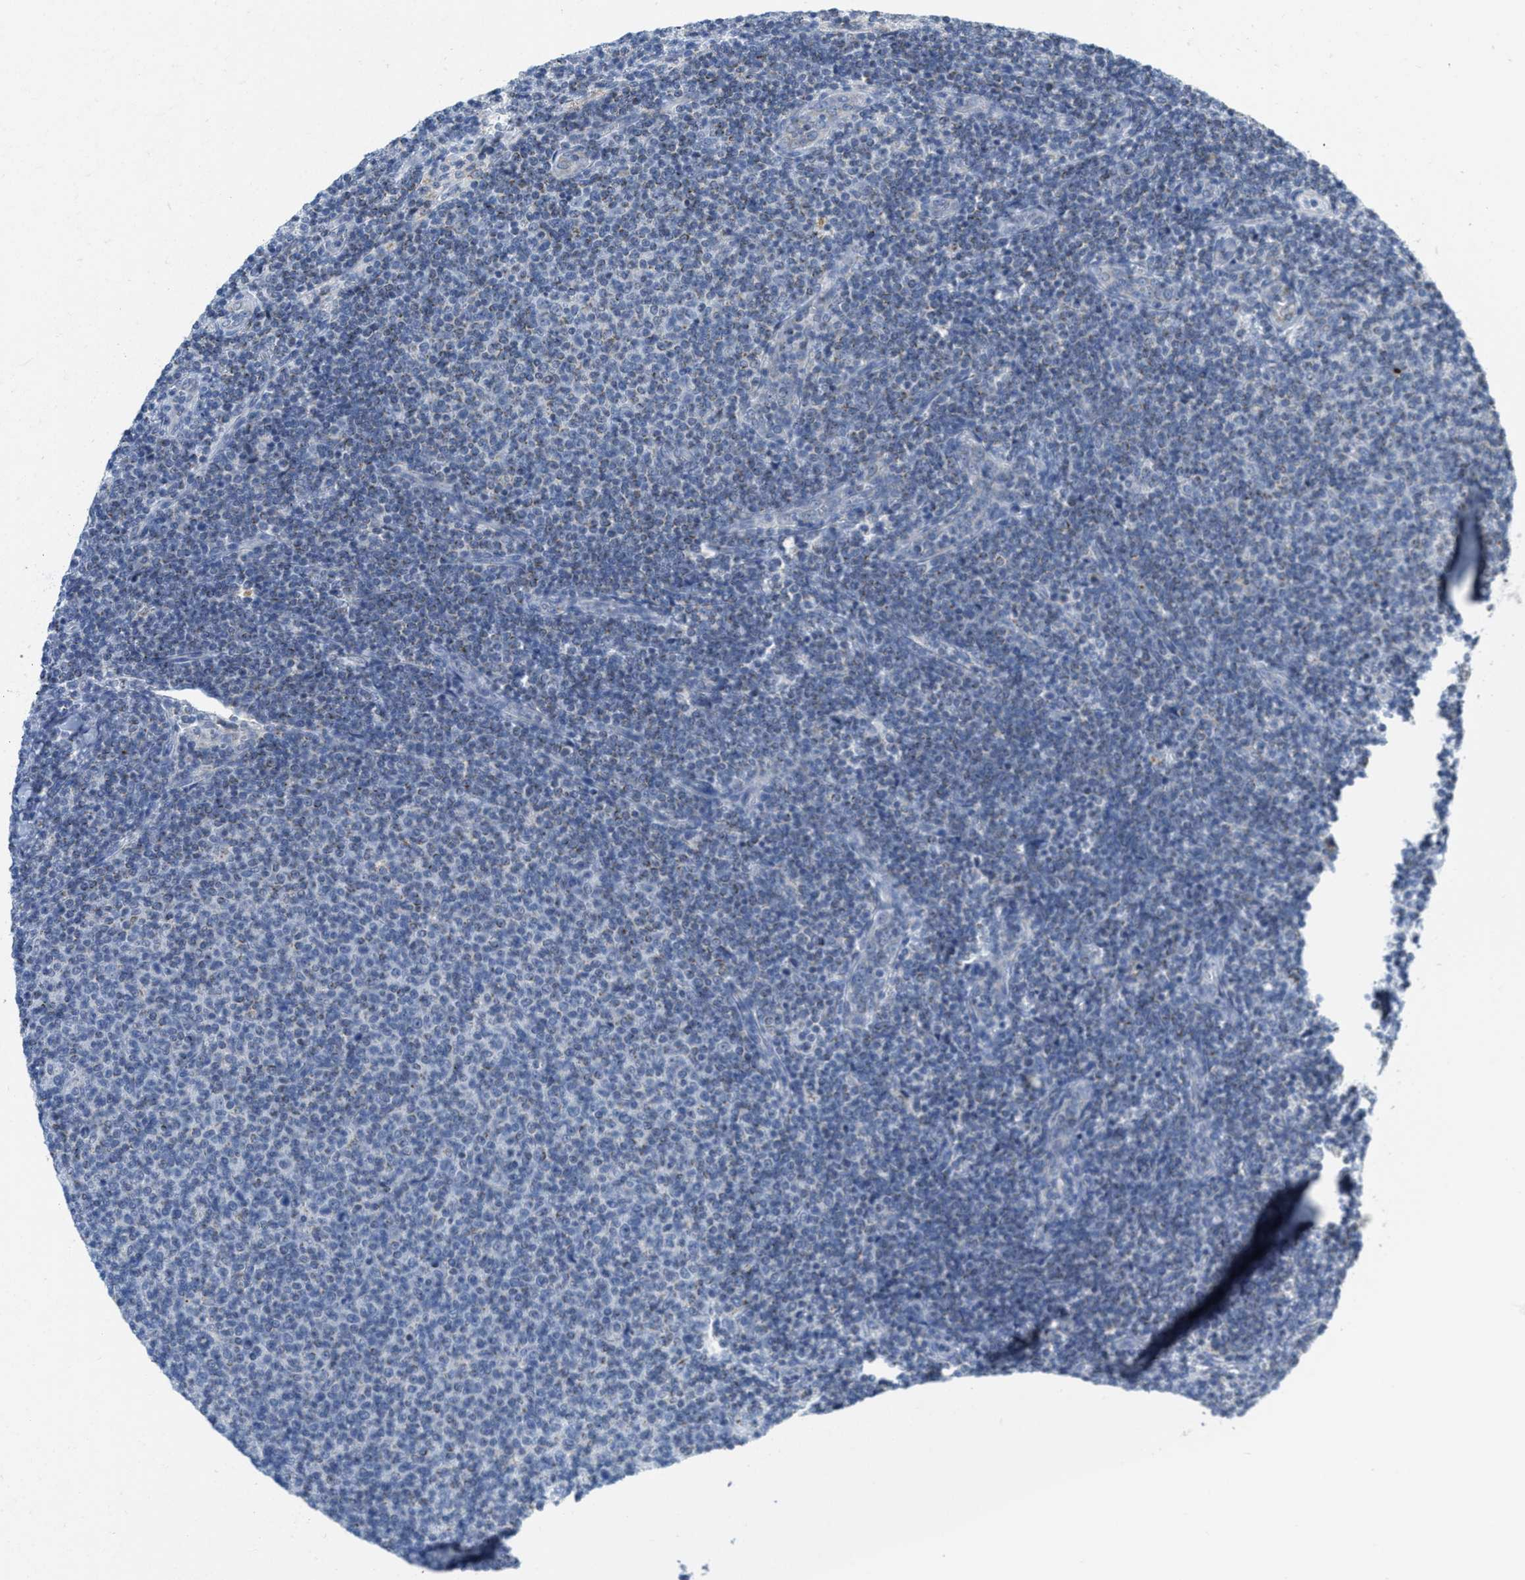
{"staining": {"intensity": "negative", "quantity": "none", "location": "none"}, "tissue": "lymphoma", "cell_type": "Tumor cells", "image_type": "cancer", "snomed": [{"axis": "morphology", "description": "Malignant lymphoma, non-Hodgkin's type, Low grade"}, {"axis": "topography", "description": "Lymph node"}], "caption": "Immunohistochemistry (IHC) image of human lymphoma stained for a protein (brown), which shows no staining in tumor cells.", "gene": "GATD3", "patient": {"sex": "male", "age": 66}}